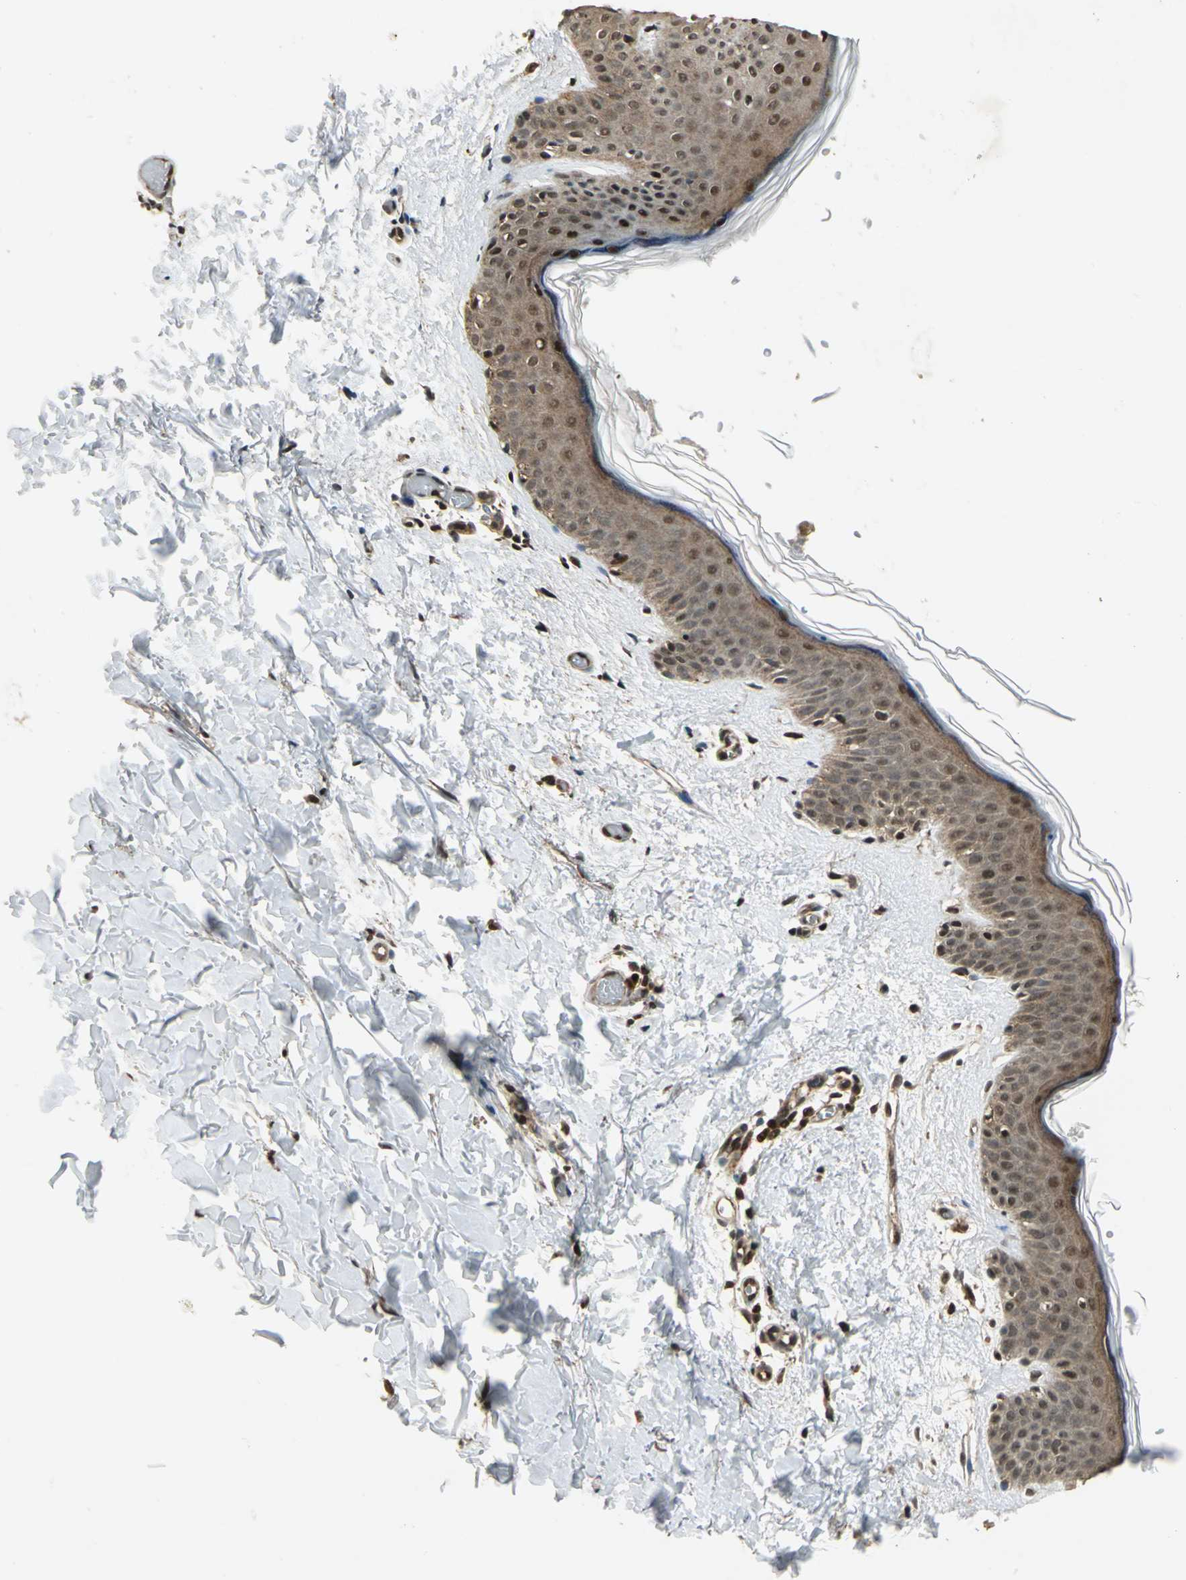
{"staining": {"intensity": "strong", "quantity": ">75%", "location": "cytoplasmic/membranous"}, "tissue": "skin", "cell_type": "Fibroblasts", "image_type": "normal", "snomed": [{"axis": "morphology", "description": "Normal tissue, NOS"}, {"axis": "topography", "description": "Skin"}], "caption": "Immunohistochemical staining of unremarkable skin reveals >75% levels of strong cytoplasmic/membranous protein staining in approximately >75% of fibroblasts.", "gene": "PSMC3", "patient": {"sex": "female", "age": 56}}